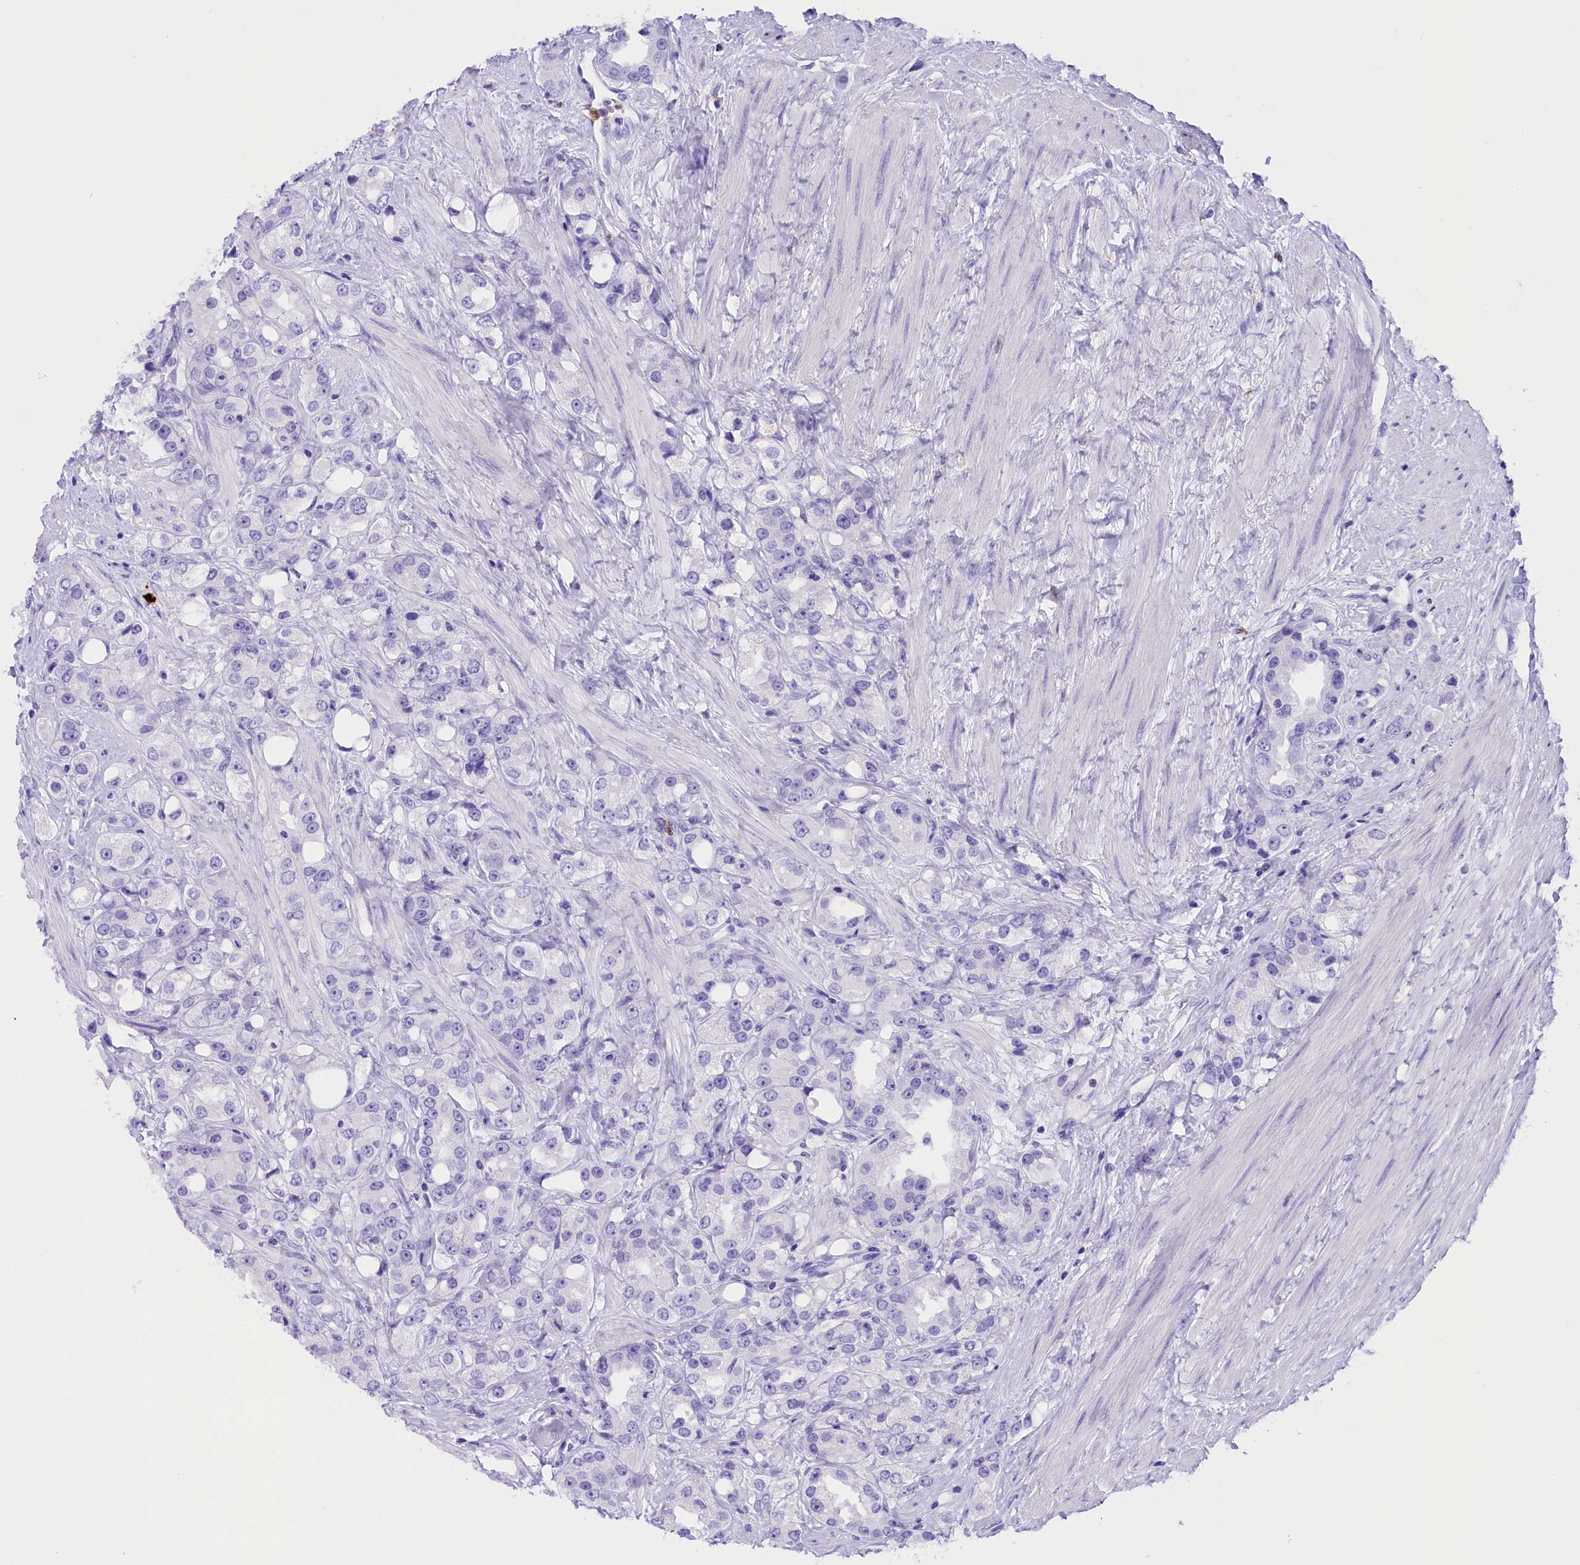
{"staining": {"intensity": "negative", "quantity": "none", "location": "none"}, "tissue": "prostate cancer", "cell_type": "Tumor cells", "image_type": "cancer", "snomed": [{"axis": "morphology", "description": "Adenocarcinoma, NOS"}, {"axis": "topography", "description": "Prostate"}], "caption": "Adenocarcinoma (prostate) stained for a protein using IHC exhibits no expression tumor cells.", "gene": "CLC", "patient": {"sex": "male", "age": 79}}